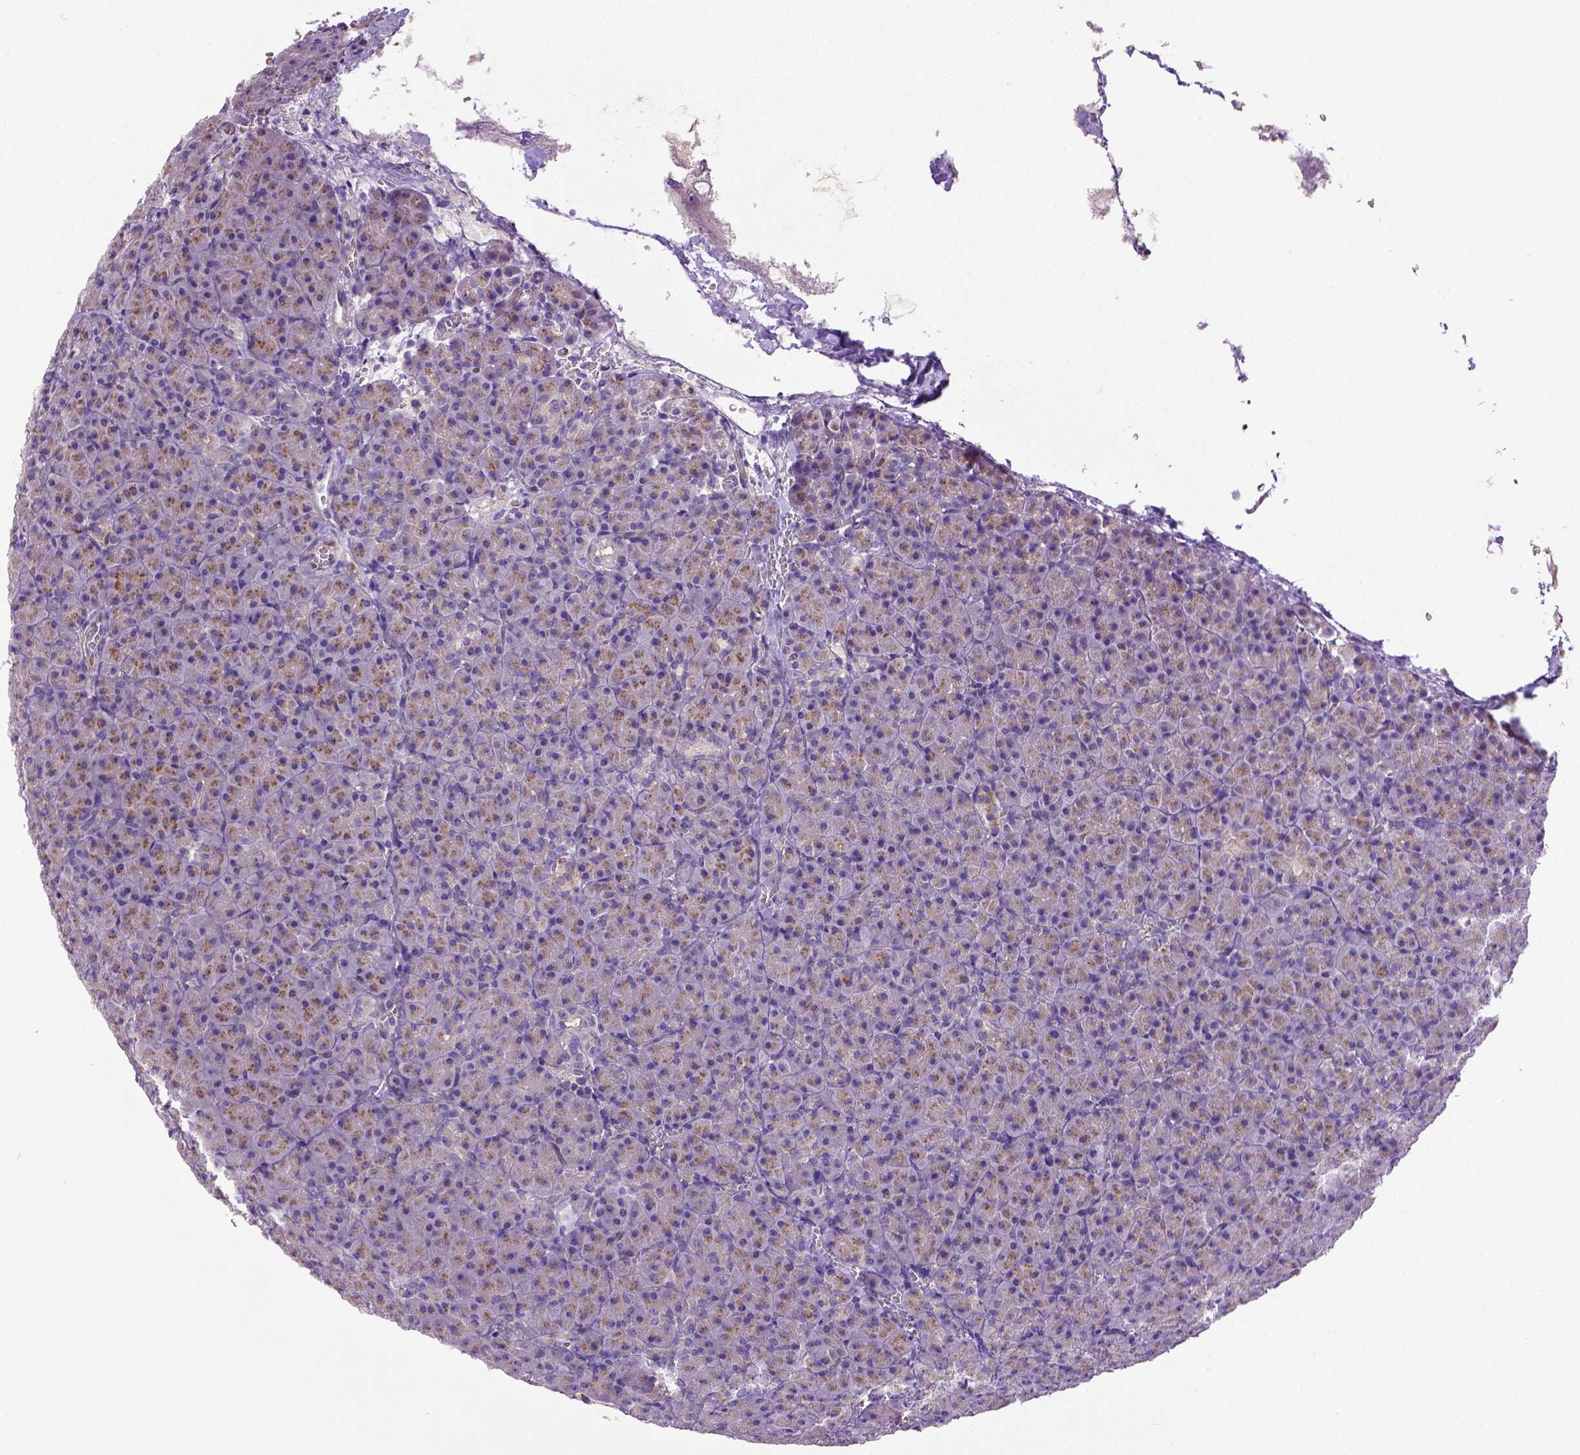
{"staining": {"intensity": "moderate", "quantity": "25%-75%", "location": "cytoplasmic/membranous"}, "tissue": "pancreas", "cell_type": "Exocrine glandular cells", "image_type": "normal", "snomed": [{"axis": "morphology", "description": "Normal tissue, NOS"}, {"axis": "topography", "description": "Pancreas"}], "caption": "Human pancreas stained for a protein (brown) reveals moderate cytoplasmic/membranous positive positivity in about 25%-75% of exocrine glandular cells.", "gene": "DEPDC1B", "patient": {"sex": "female", "age": 74}}